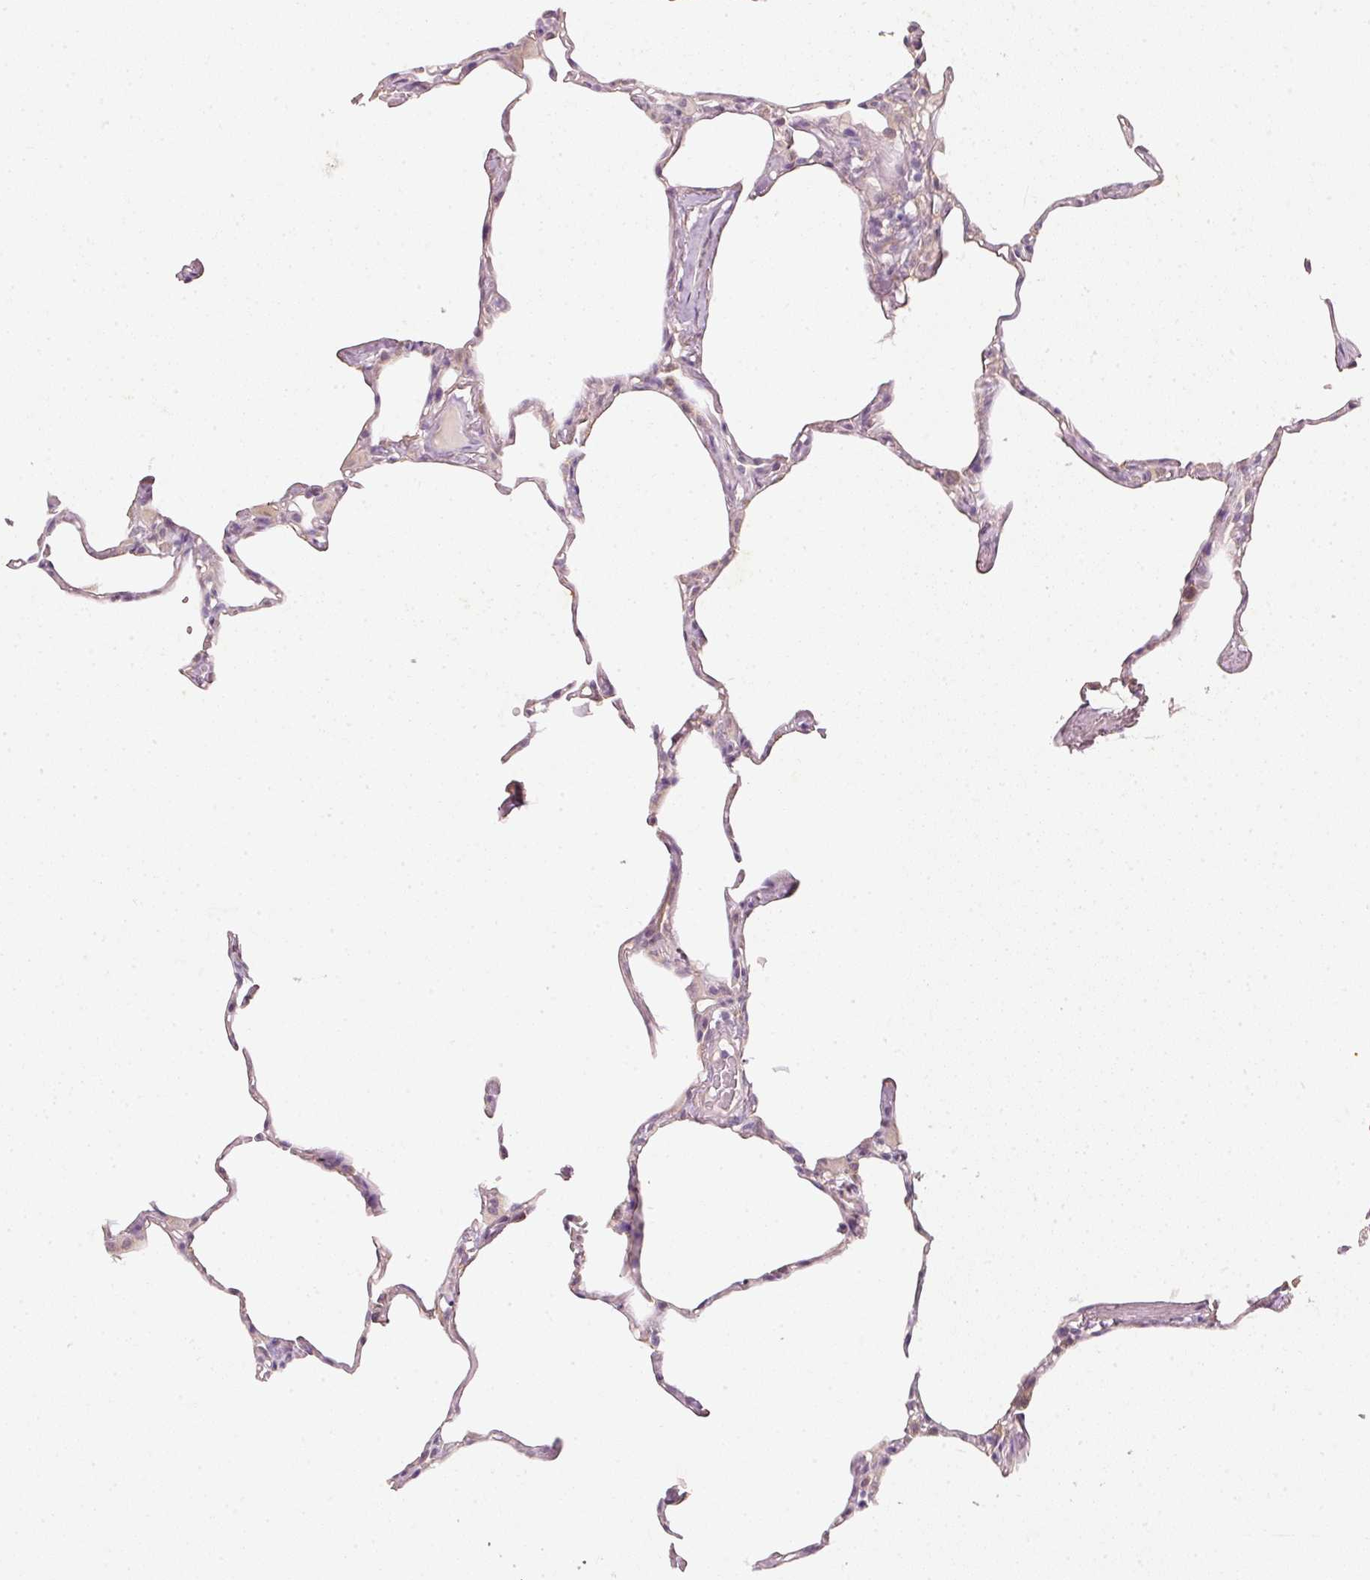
{"staining": {"intensity": "weak", "quantity": "<25%", "location": "cytoplasmic/membranous"}, "tissue": "lung", "cell_type": "Alveolar cells", "image_type": "normal", "snomed": [{"axis": "morphology", "description": "Normal tissue, NOS"}, {"axis": "topography", "description": "Lung"}], "caption": "Immunohistochemistry (IHC) of benign lung exhibits no staining in alveolar cells.", "gene": "RGL2", "patient": {"sex": "male", "age": 65}}